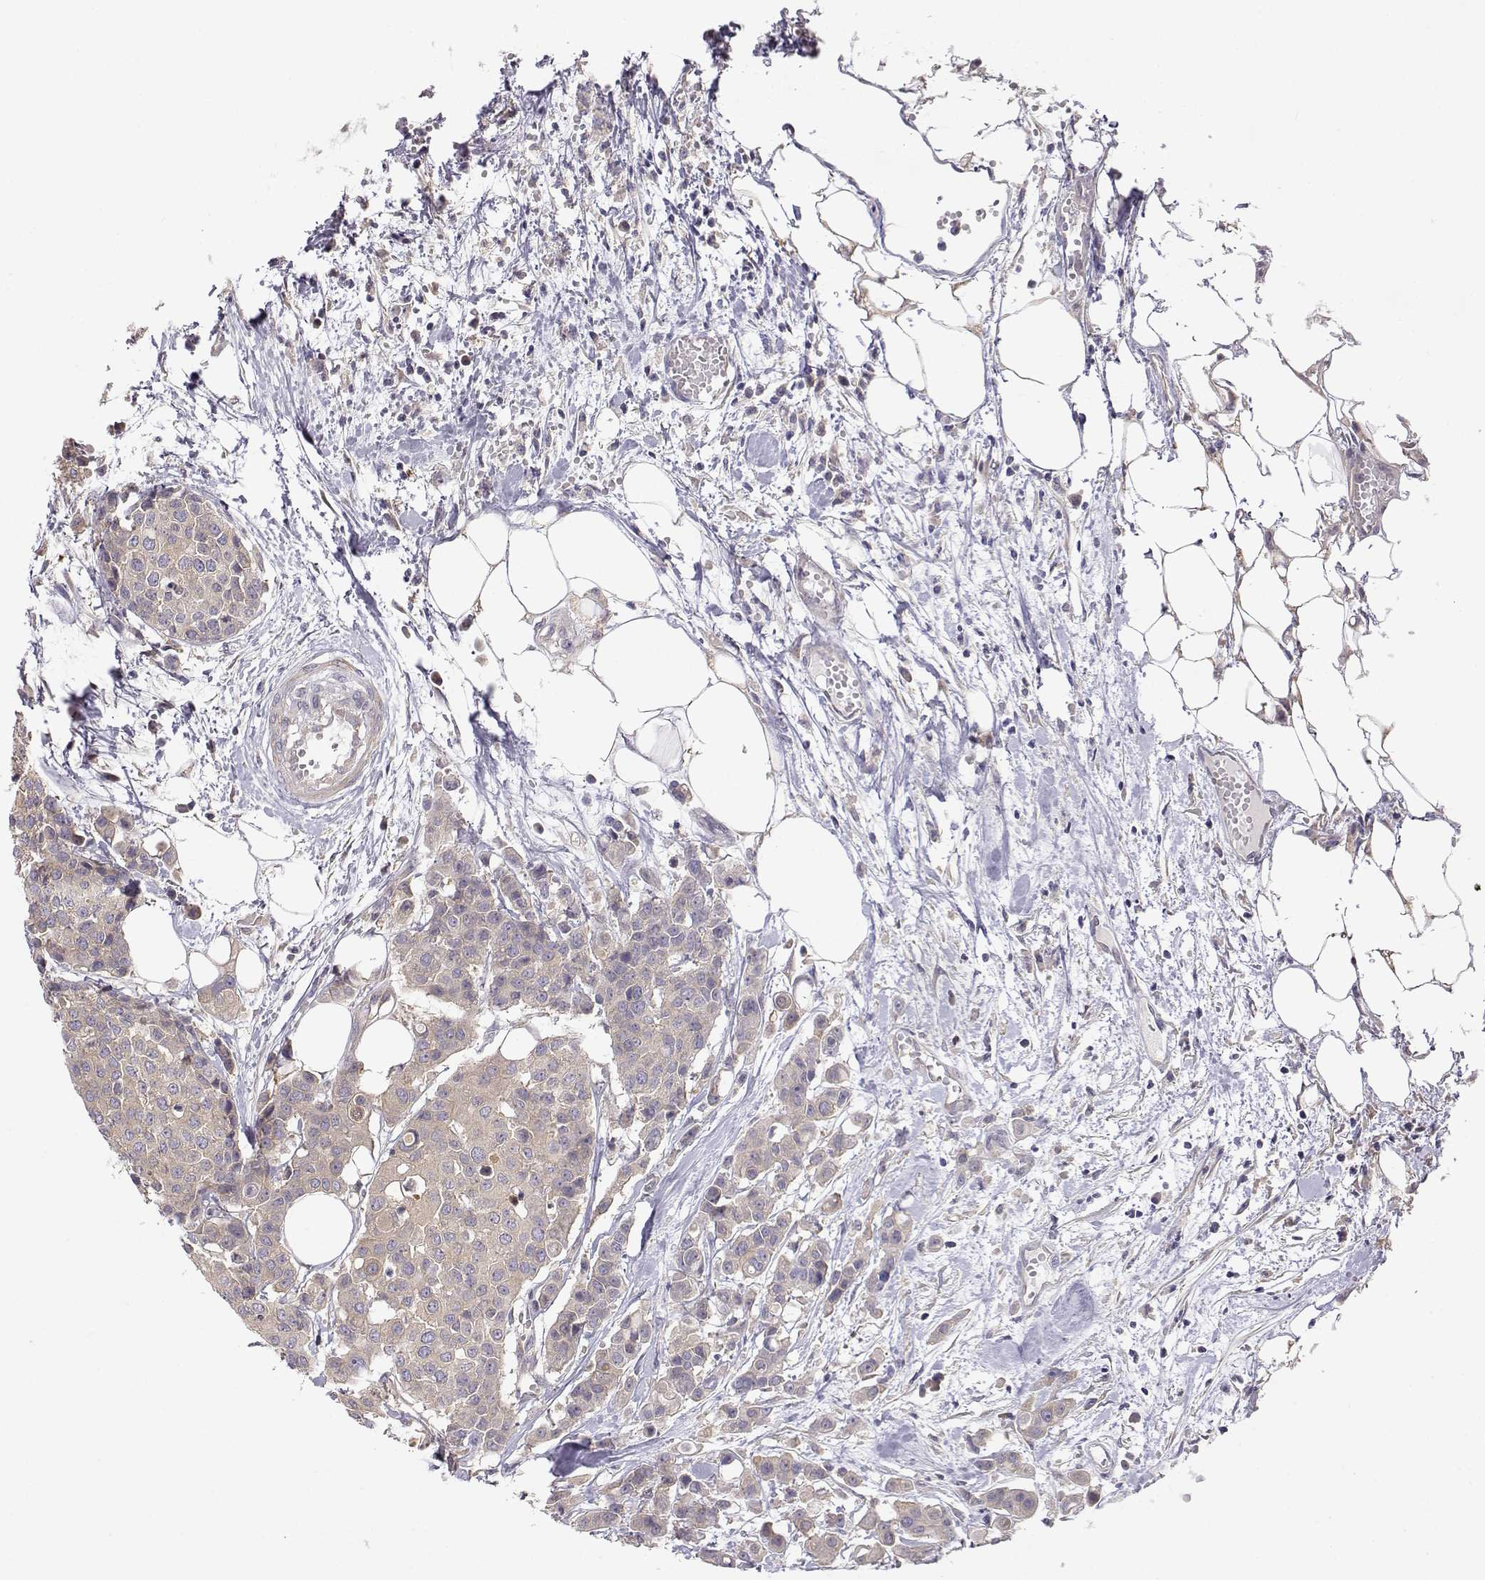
{"staining": {"intensity": "weak", "quantity": ">75%", "location": "cytoplasmic/membranous"}, "tissue": "carcinoid", "cell_type": "Tumor cells", "image_type": "cancer", "snomed": [{"axis": "morphology", "description": "Carcinoid, malignant, NOS"}, {"axis": "topography", "description": "Colon"}], "caption": "The immunohistochemical stain highlights weak cytoplasmic/membranous expression in tumor cells of carcinoid (malignant) tissue. Ihc stains the protein in brown and the nuclei are stained blue.", "gene": "PAIP1", "patient": {"sex": "male", "age": 81}}